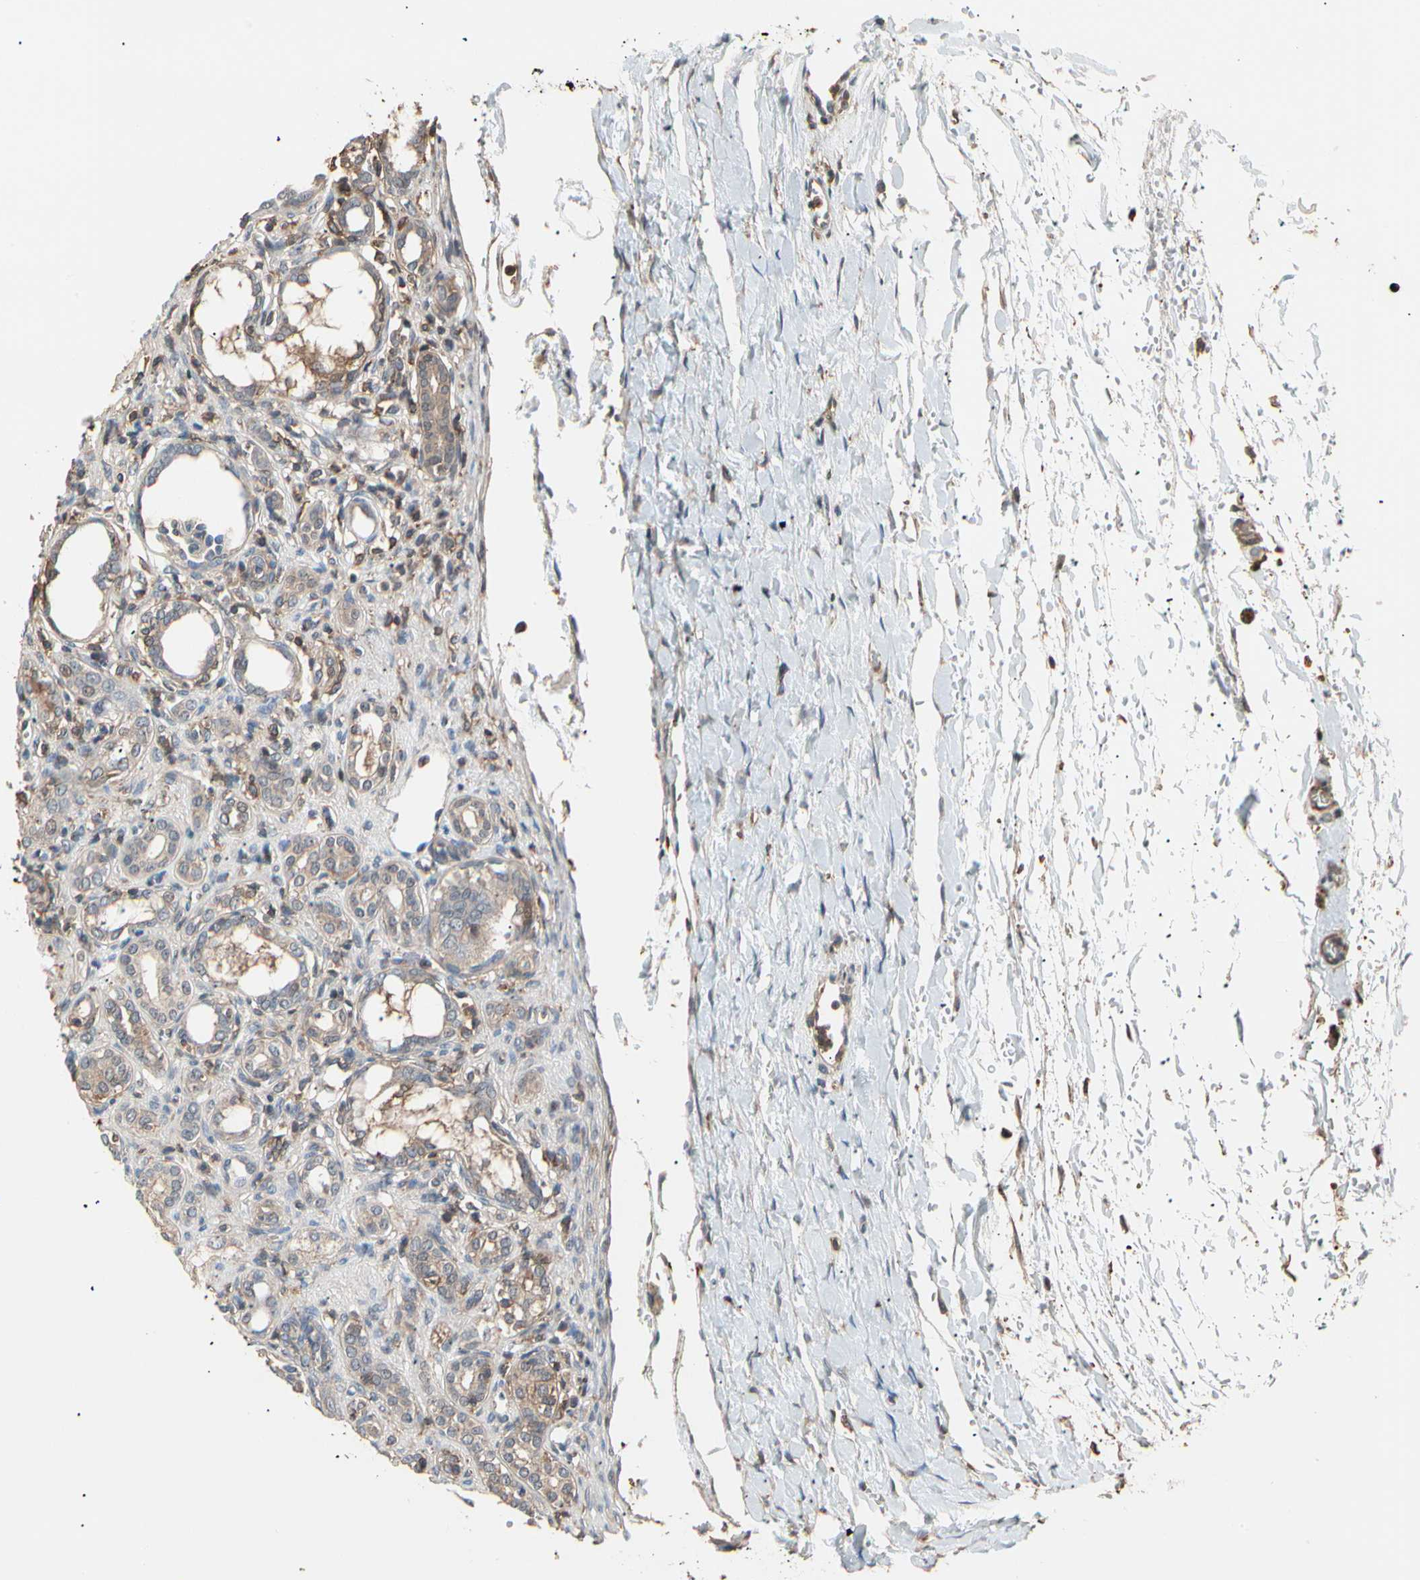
{"staining": {"intensity": "weak", "quantity": "25%-75%", "location": "cytoplasmic/membranous"}, "tissue": "kidney", "cell_type": "Cells in glomeruli", "image_type": "normal", "snomed": [{"axis": "morphology", "description": "Normal tissue, NOS"}, {"axis": "topography", "description": "Kidney"}], "caption": "Weak cytoplasmic/membranous staining is appreciated in about 25%-75% of cells in glomeruli in benign kidney. The staining was performed using DAB to visualize the protein expression in brown, while the nuclei were stained in blue with hematoxylin (Magnification: 20x).", "gene": "MAPK13", "patient": {"sex": "male", "age": 7}}